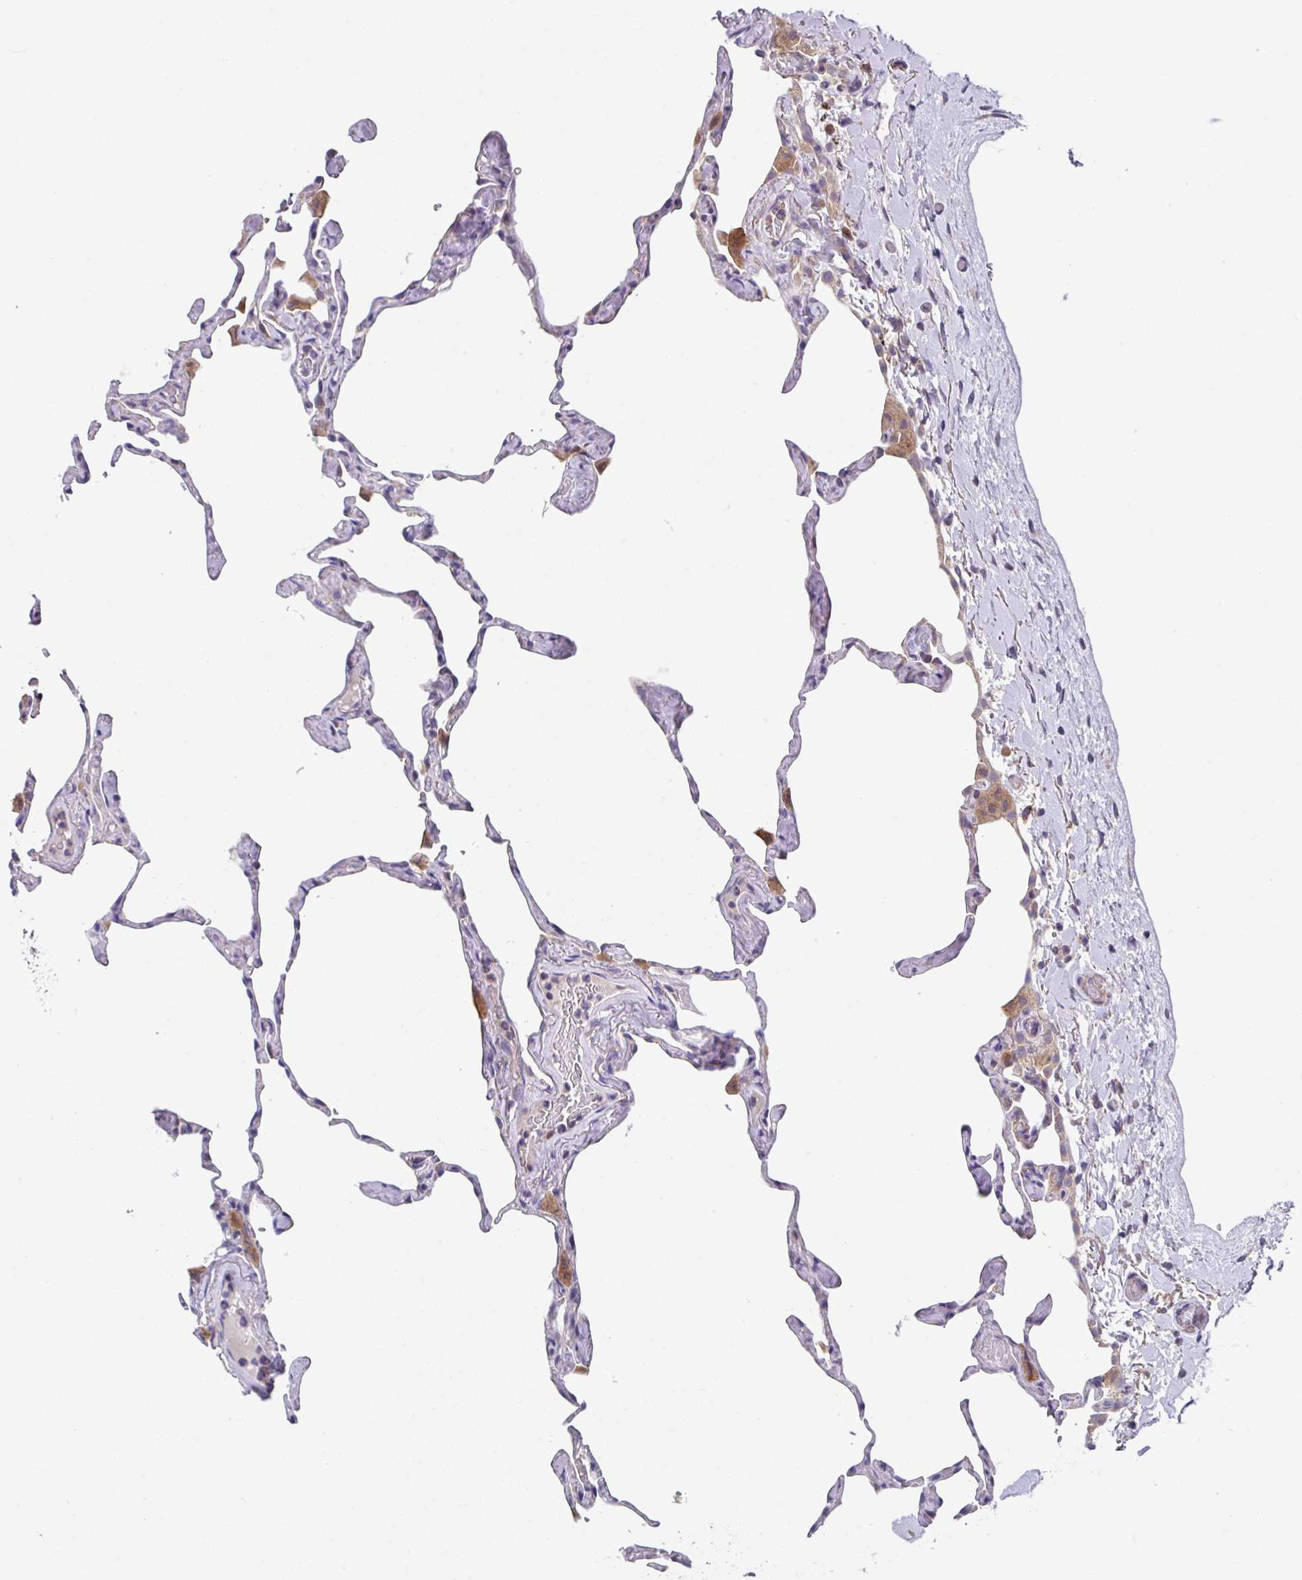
{"staining": {"intensity": "negative", "quantity": "none", "location": "none"}, "tissue": "lung", "cell_type": "Alveolar cells", "image_type": "normal", "snomed": [{"axis": "morphology", "description": "Normal tissue, NOS"}, {"axis": "topography", "description": "Lung"}], "caption": "Alveolar cells show no significant staining in unremarkable lung. Nuclei are stained in blue.", "gene": "EIF4B", "patient": {"sex": "male", "age": 65}}